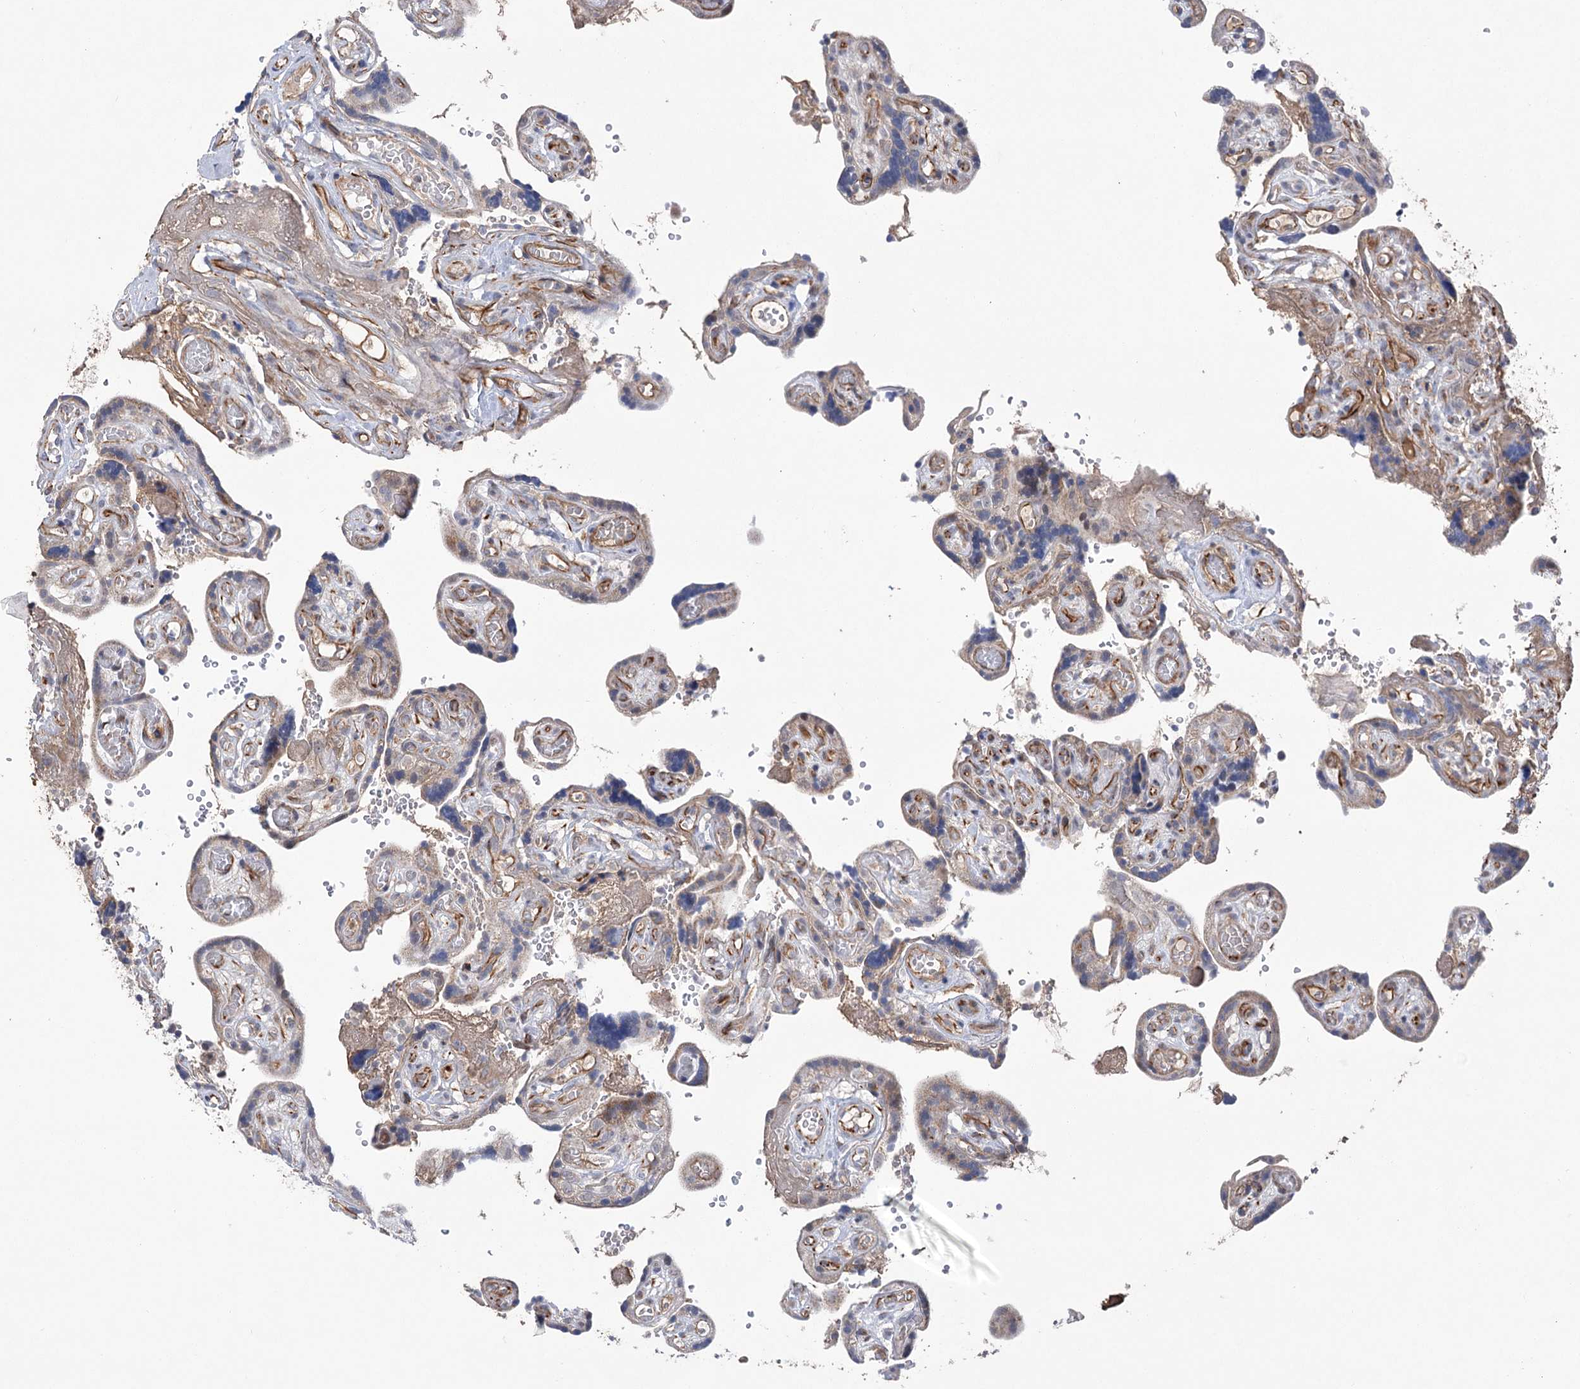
{"staining": {"intensity": "moderate", "quantity": ">75%", "location": "cytoplasmic/membranous"}, "tissue": "placenta", "cell_type": "Decidual cells", "image_type": "normal", "snomed": [{"axis": "morphology", "description": "Normal tissue, NOS"}, {"axis": "topography", "description": "Placenta"}], "caption": "Approximately >75% of decidual cells in normal placenta display moderate cytoplasmic/membranous protein positivity as visualized by brown immunohistochemical staining.", "gene": "ECHDC3", "patient": {"sex": "female", "age": 30}}